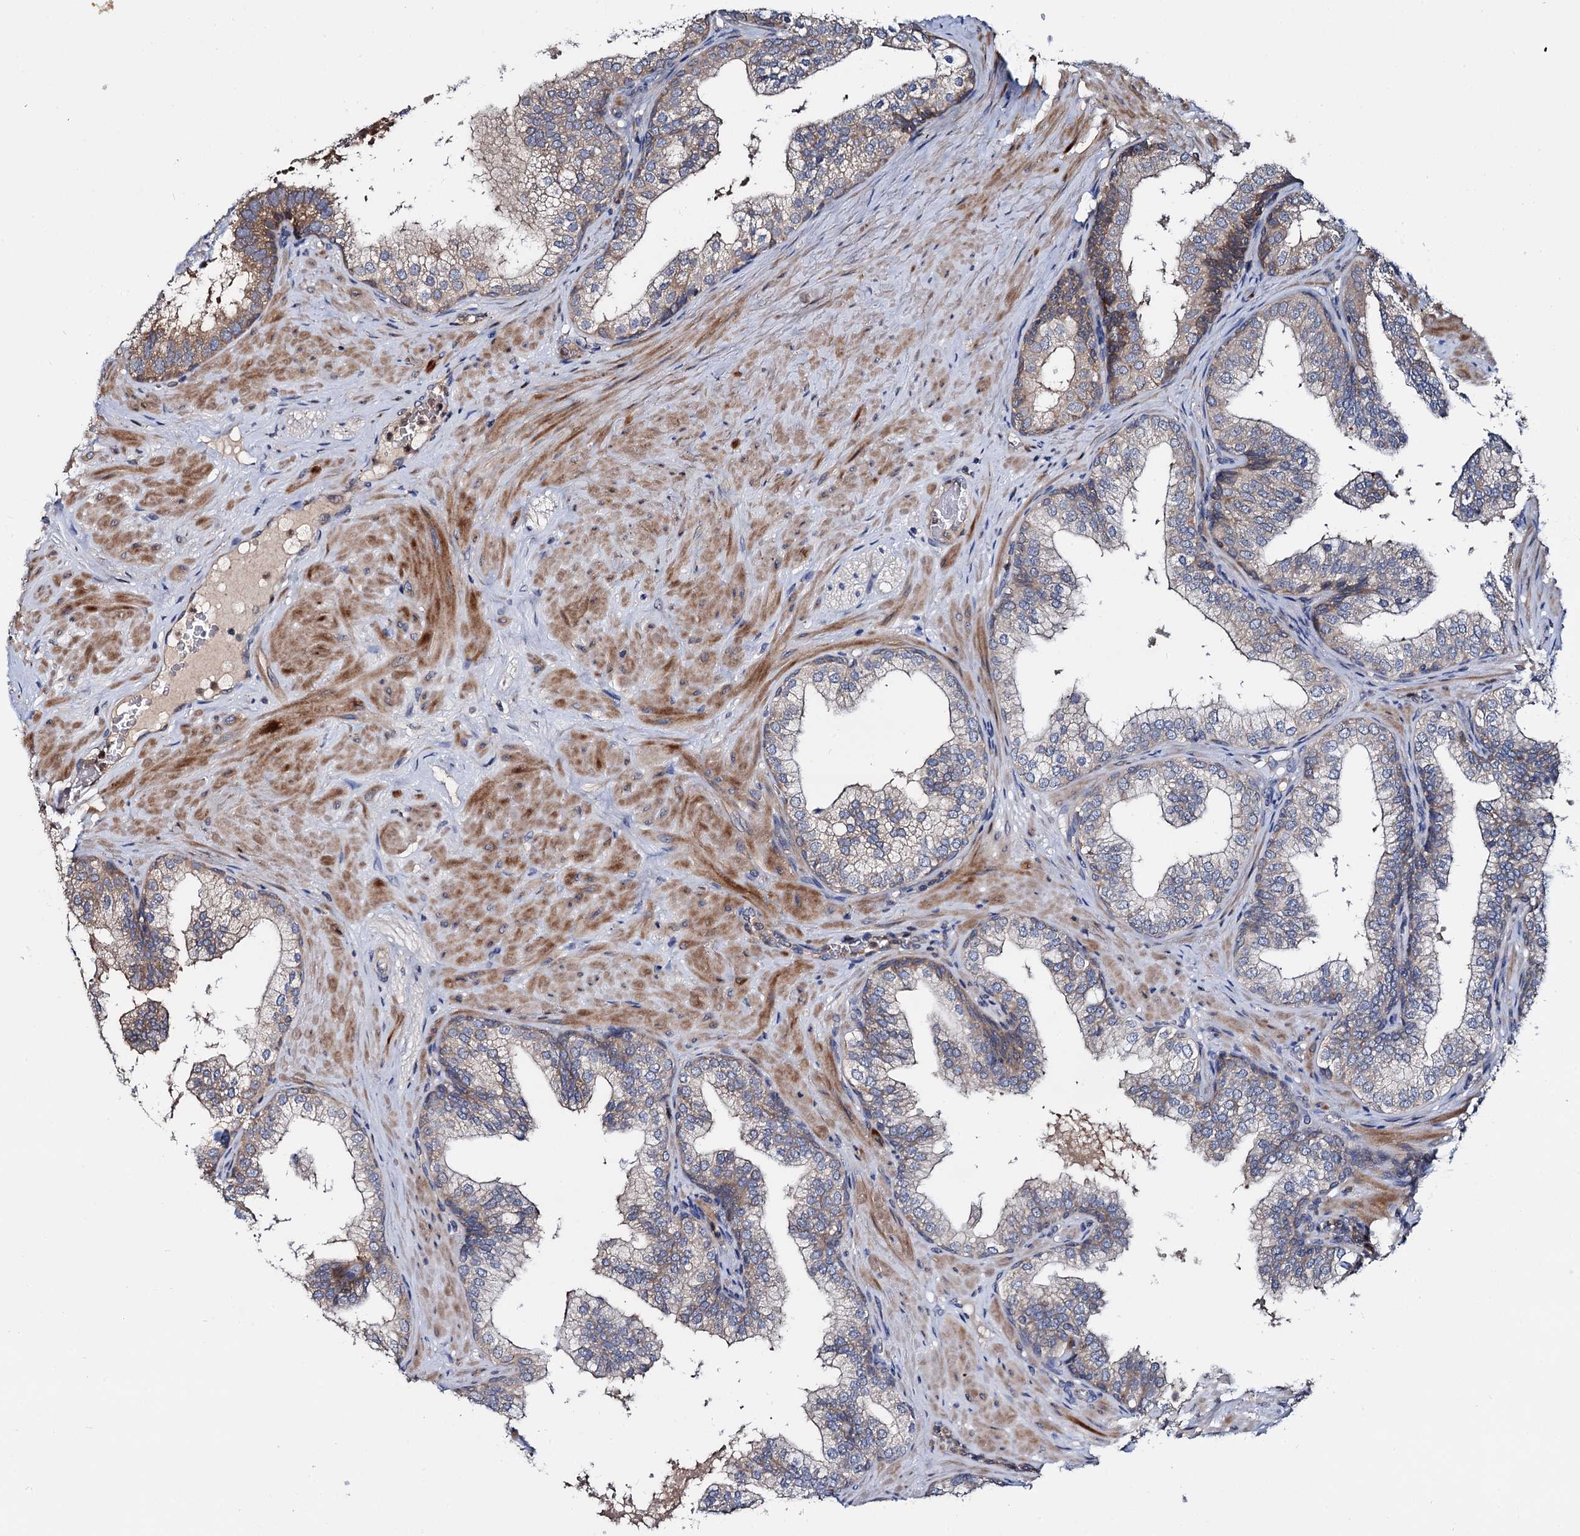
{"staining": {"intensity": "moderate", "quantity": "<25%", "location": "cytoplasmic/membranous"}, "tissue": "prostate", "cell_type": "Glandular cells", "image_type": "normal", "snomed": [{"axis": "morphology", "description": "Normal tissue, NOS"}, {"axis": "topography", "description": "Prostate"}], "caption": "Immunohistochemical staining of benign human prostate exhibits <25% levels of moderate cytoplasmic/membranous protein expression in approximately <25% of glandular cells.", "gene": "CEP192", "patient": {"sex": "male", "age": 60}}